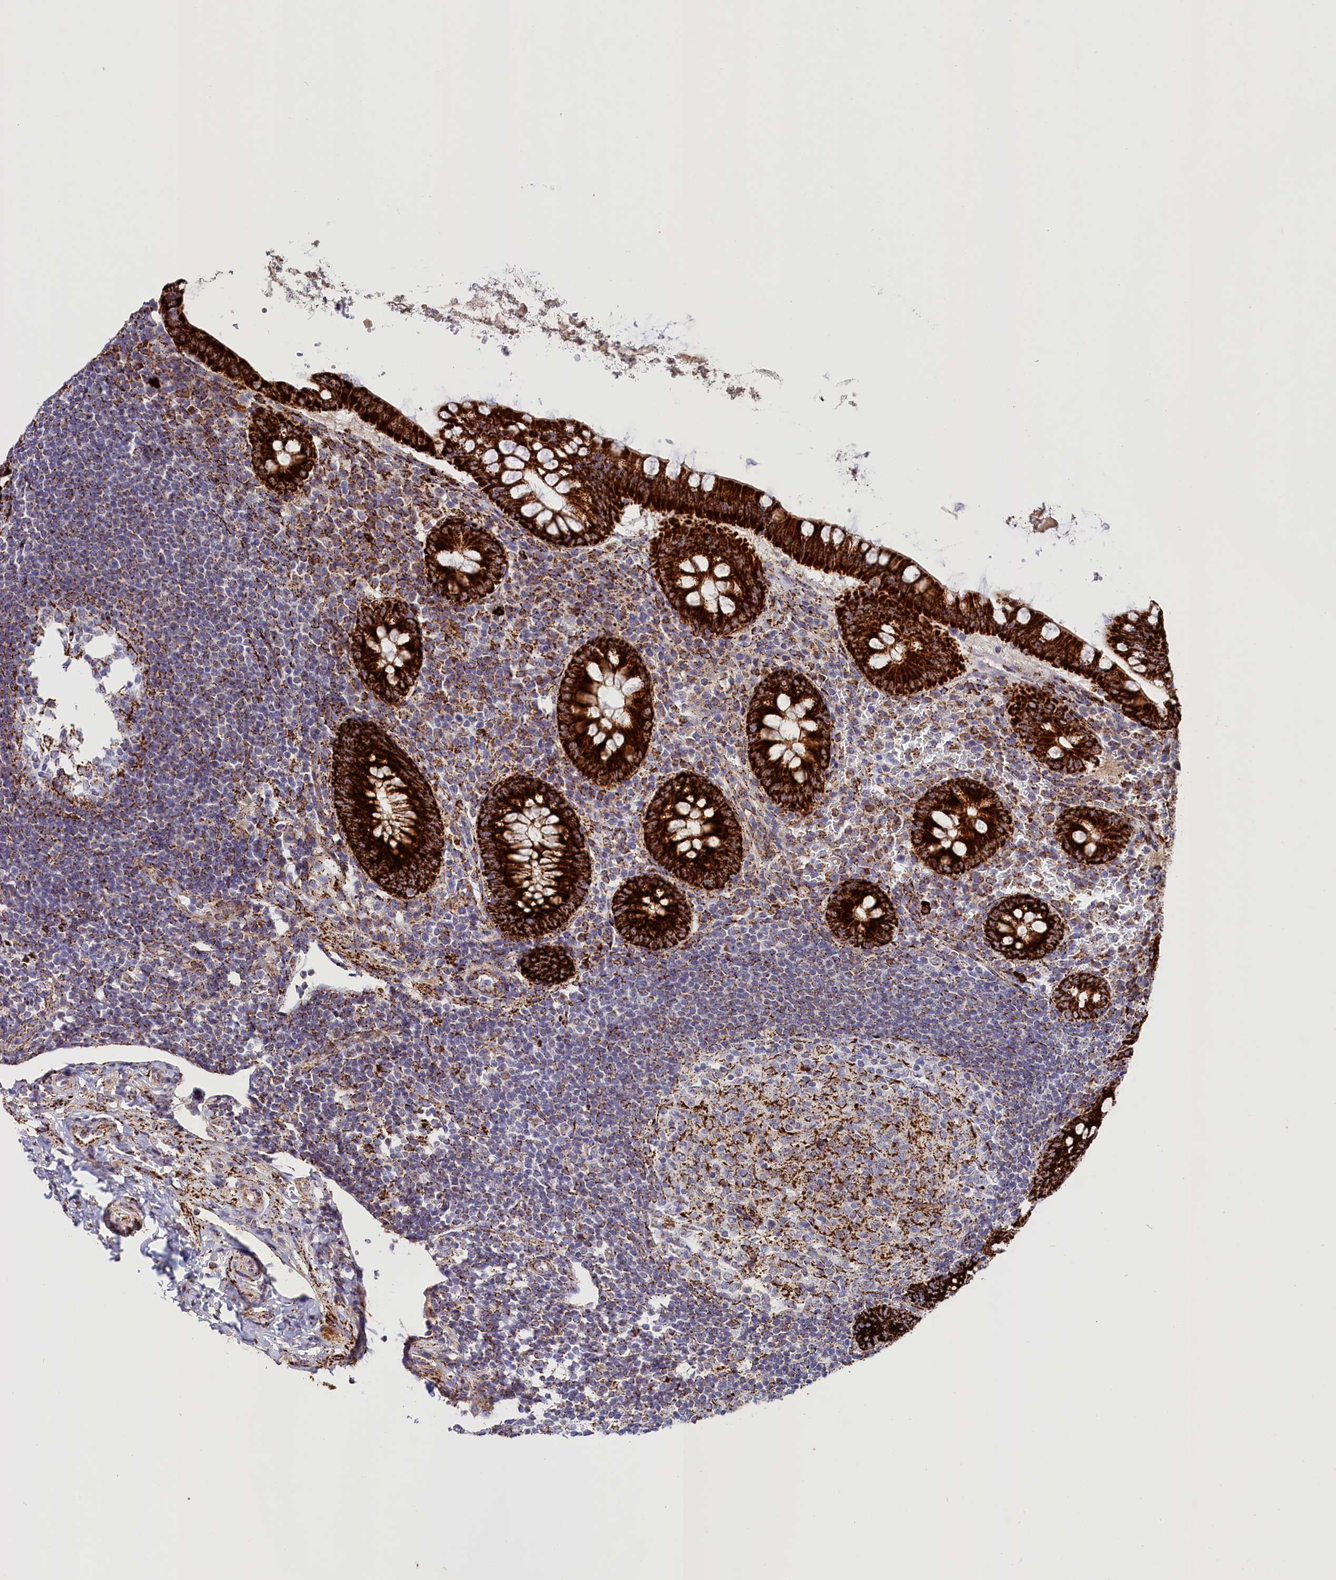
{"staining": {"intensity": "strong", "quantity": ">75%", "location": "cytoplasmic/membranous"}, "tissue": "appendix", "cell_type": "Glandular cells", "image_type": "normal", "snomed": [{"axis": "morphology", "description": "Normal tissue, NOS"}, {"axis": "topography", "description": "Appendix"}], "caption": "A high-resolution image shows IHC staining of normal appendix, which displays strong cytoplasmic/membranous staining in approximately >75% of glandular cells. (IHC, brightfield microscopy, high magnification).", "gene": "AKTIP", "patient": {"sex": "female", "age": 33}}